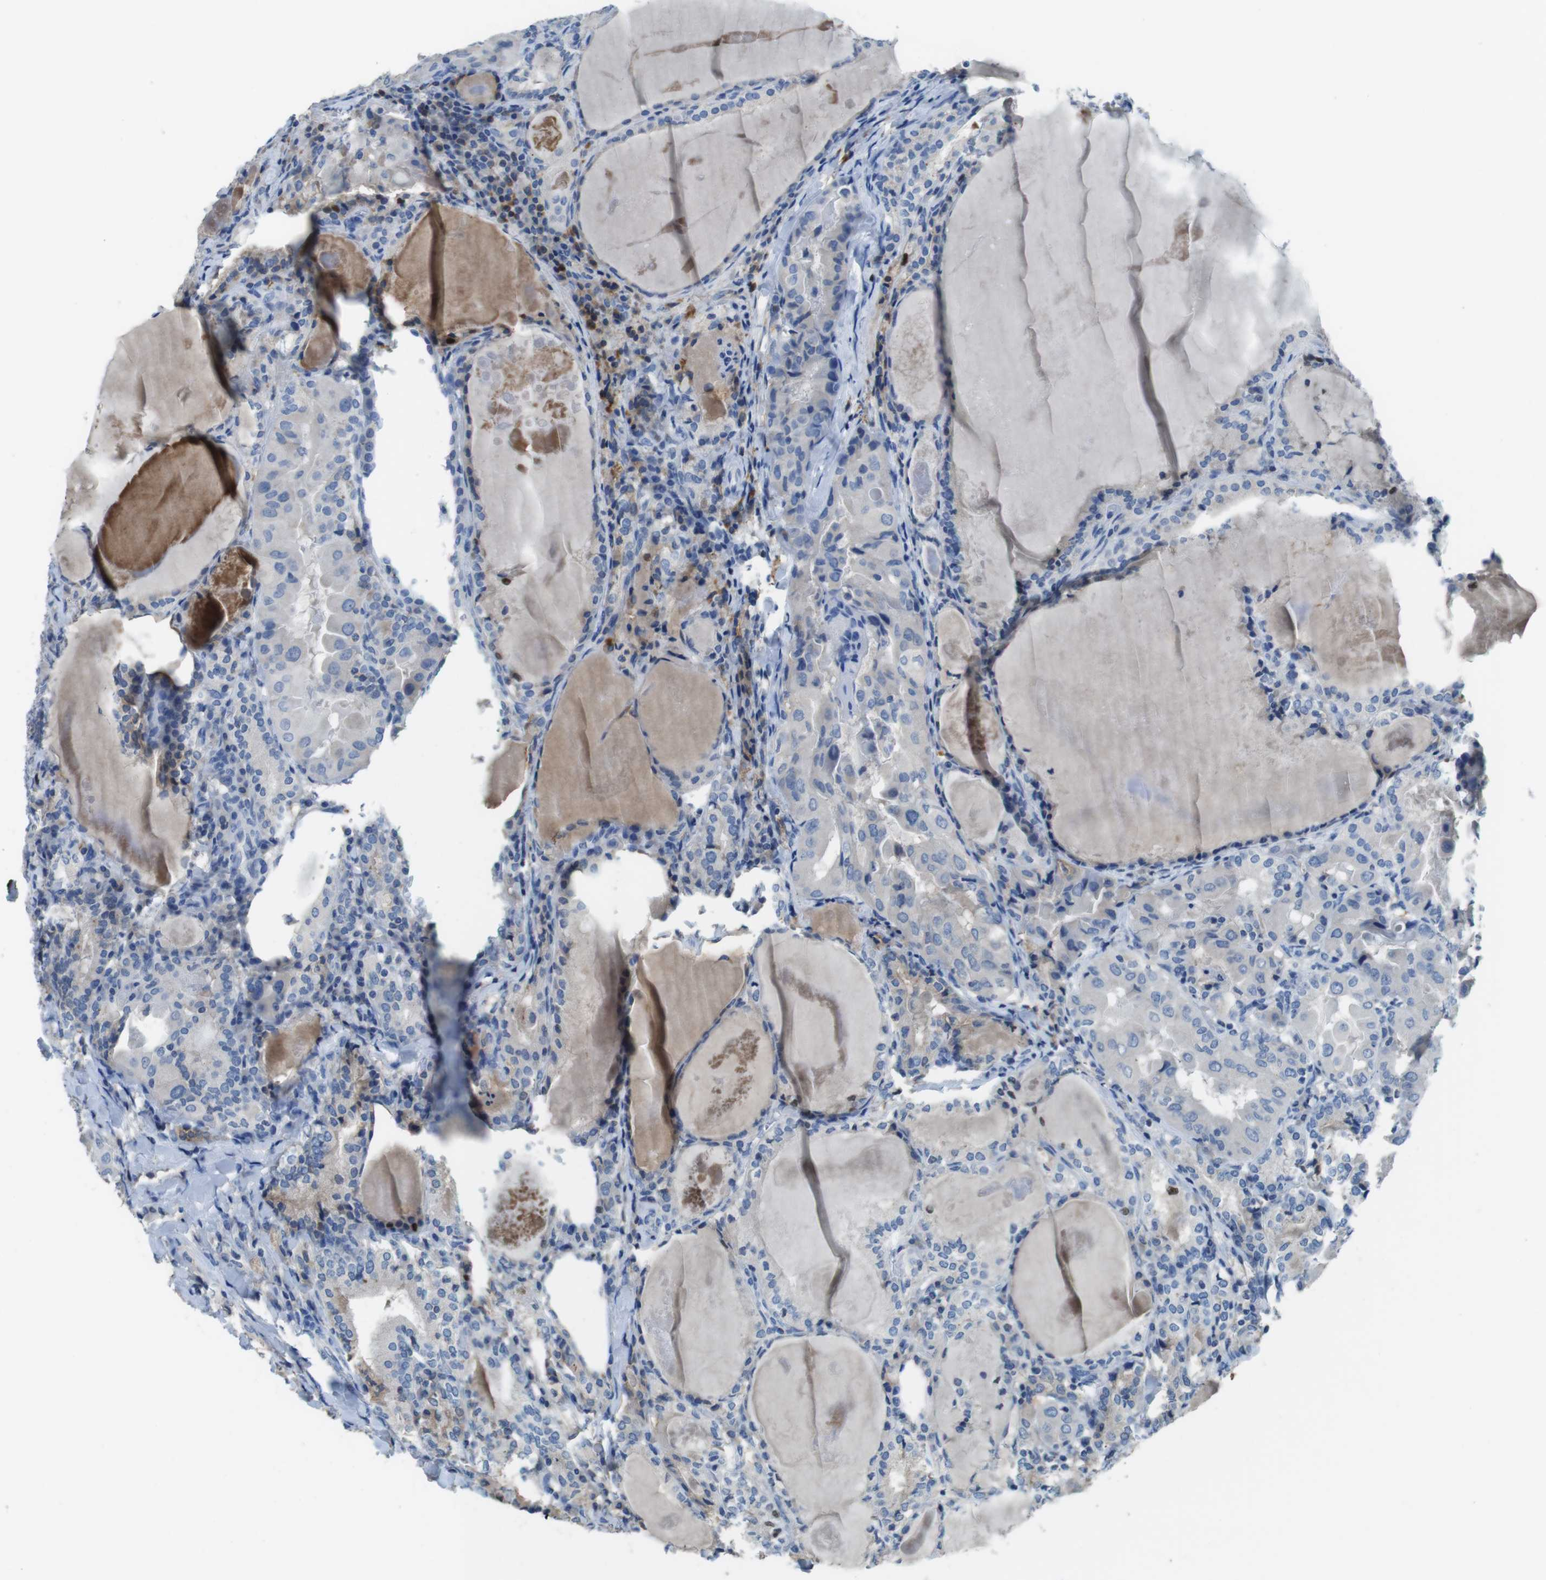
{"staining": {"intensity": "negative", "quantity": "none", "location": "none"}, "tissue": "thyroid cancer", "cell_type": "Tumor cells", "image_type": "cancer", "snomed": [{"axis": "morphology", "description": "Papillary adenocarcinoma, NOS"}, {"axis": "topography", "description": "Thyroid gland"}], "caption": "Immunohistochemistry (IHC) micrograph of neoplastic tissue: papillary adenocarcinoma (thyroid) stained with DAB displays no significant protein expression in tumor cells. (DAB (3,3'-diaminobenzidine) immunohistochemistry (IHC) with hematoxylin counter stain).", "gene": "TMPRSS15", "patient": {"sex": "female", "age": 42}}